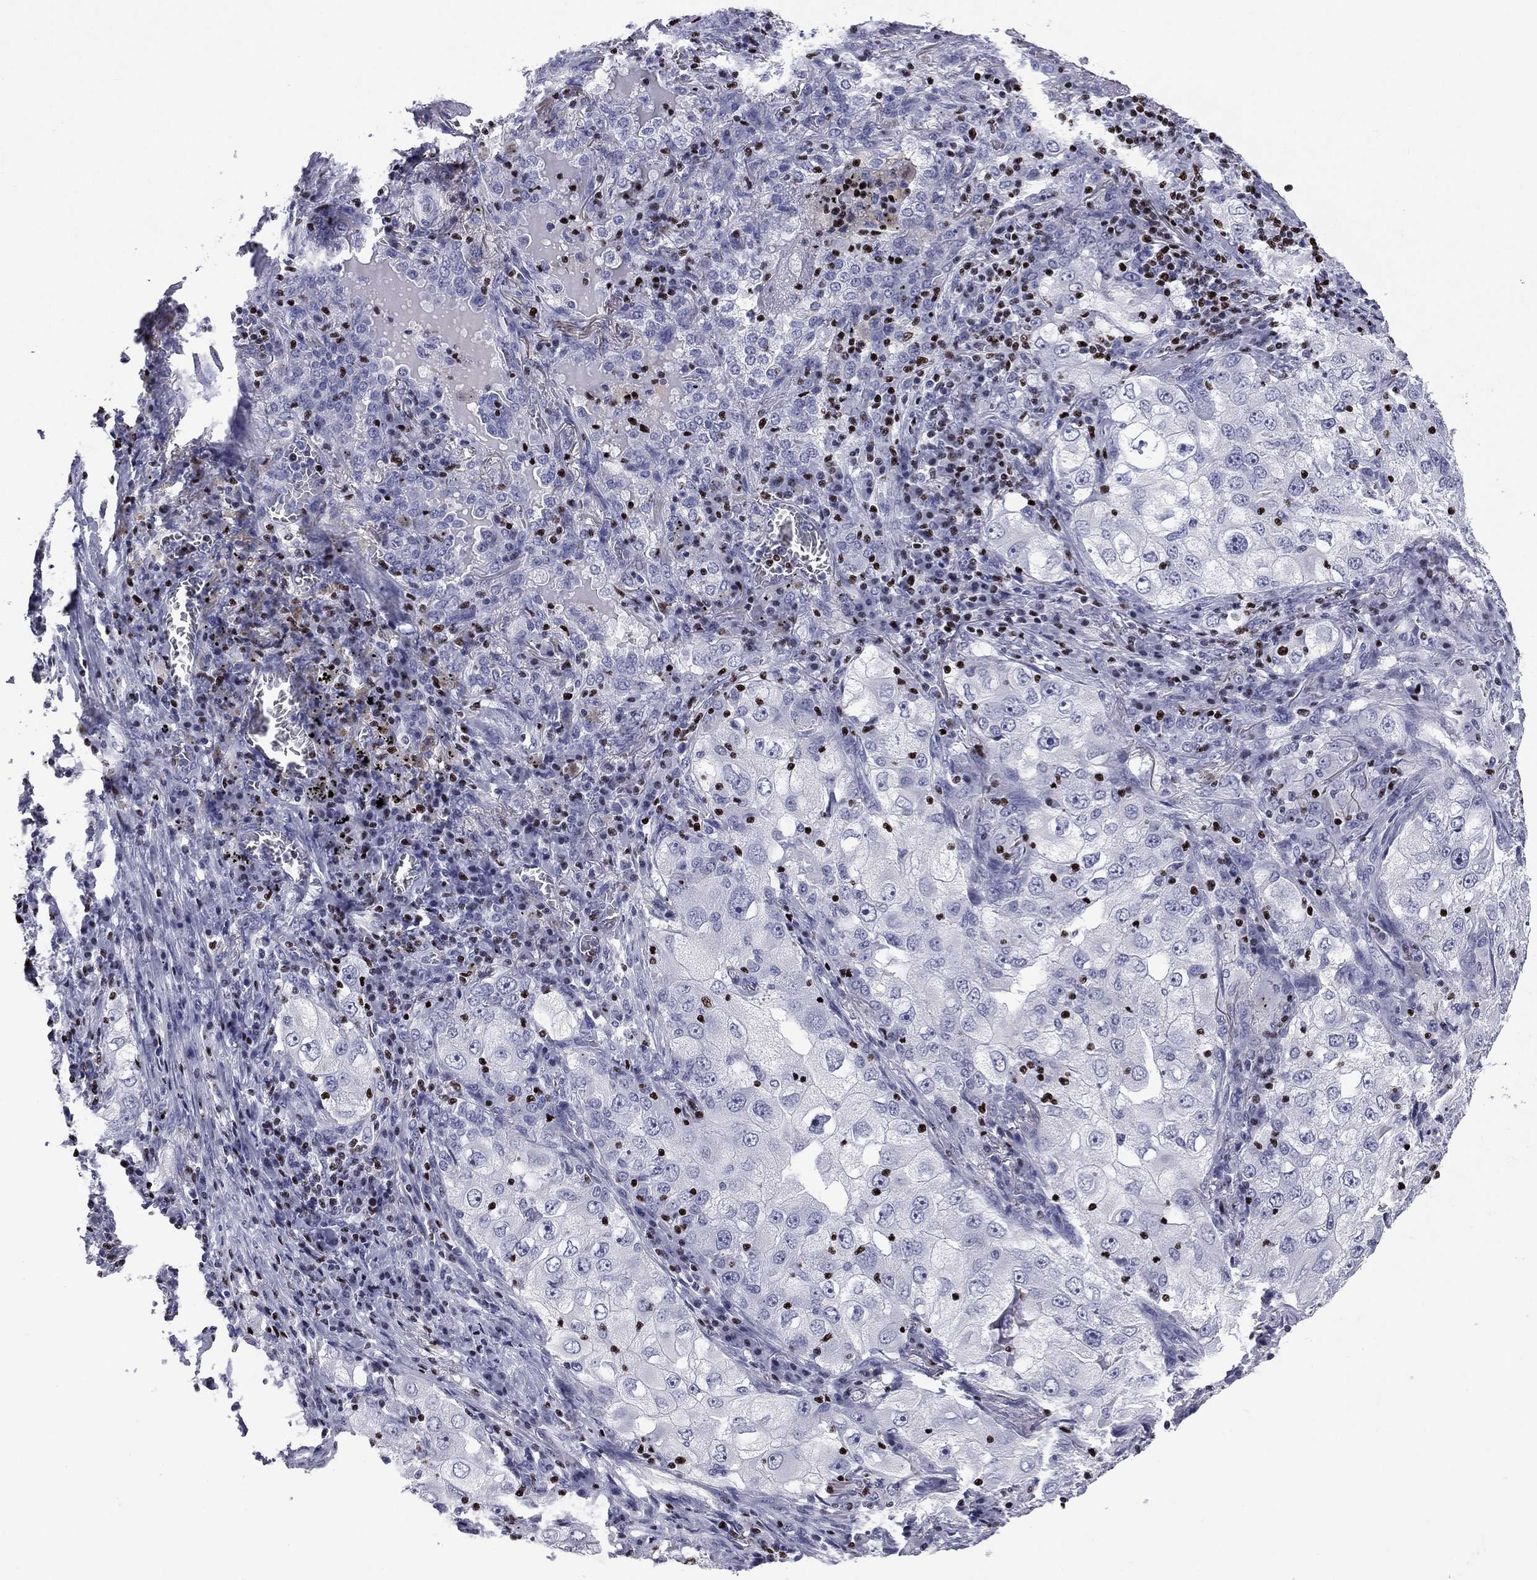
{"staining": {"intensity": "negative", "quantity": "none", "location": "none"}, "tissue": "lung cancer", "cell_type": "Tumor cells", "image_type": "cancer", "snomed": [{"axis": "morphology", "description": "Adenocarcinoma, NOS"}, {"axis": "topography", "description": "Lung"}], "caption": "This is an immunohistochemistry (IHC) histopathology image of human adenocarcinoma (lung). There is no expression in tumor cells.", "gene": "IKZF3", "patient": {"sex": "female", "age": 61}}